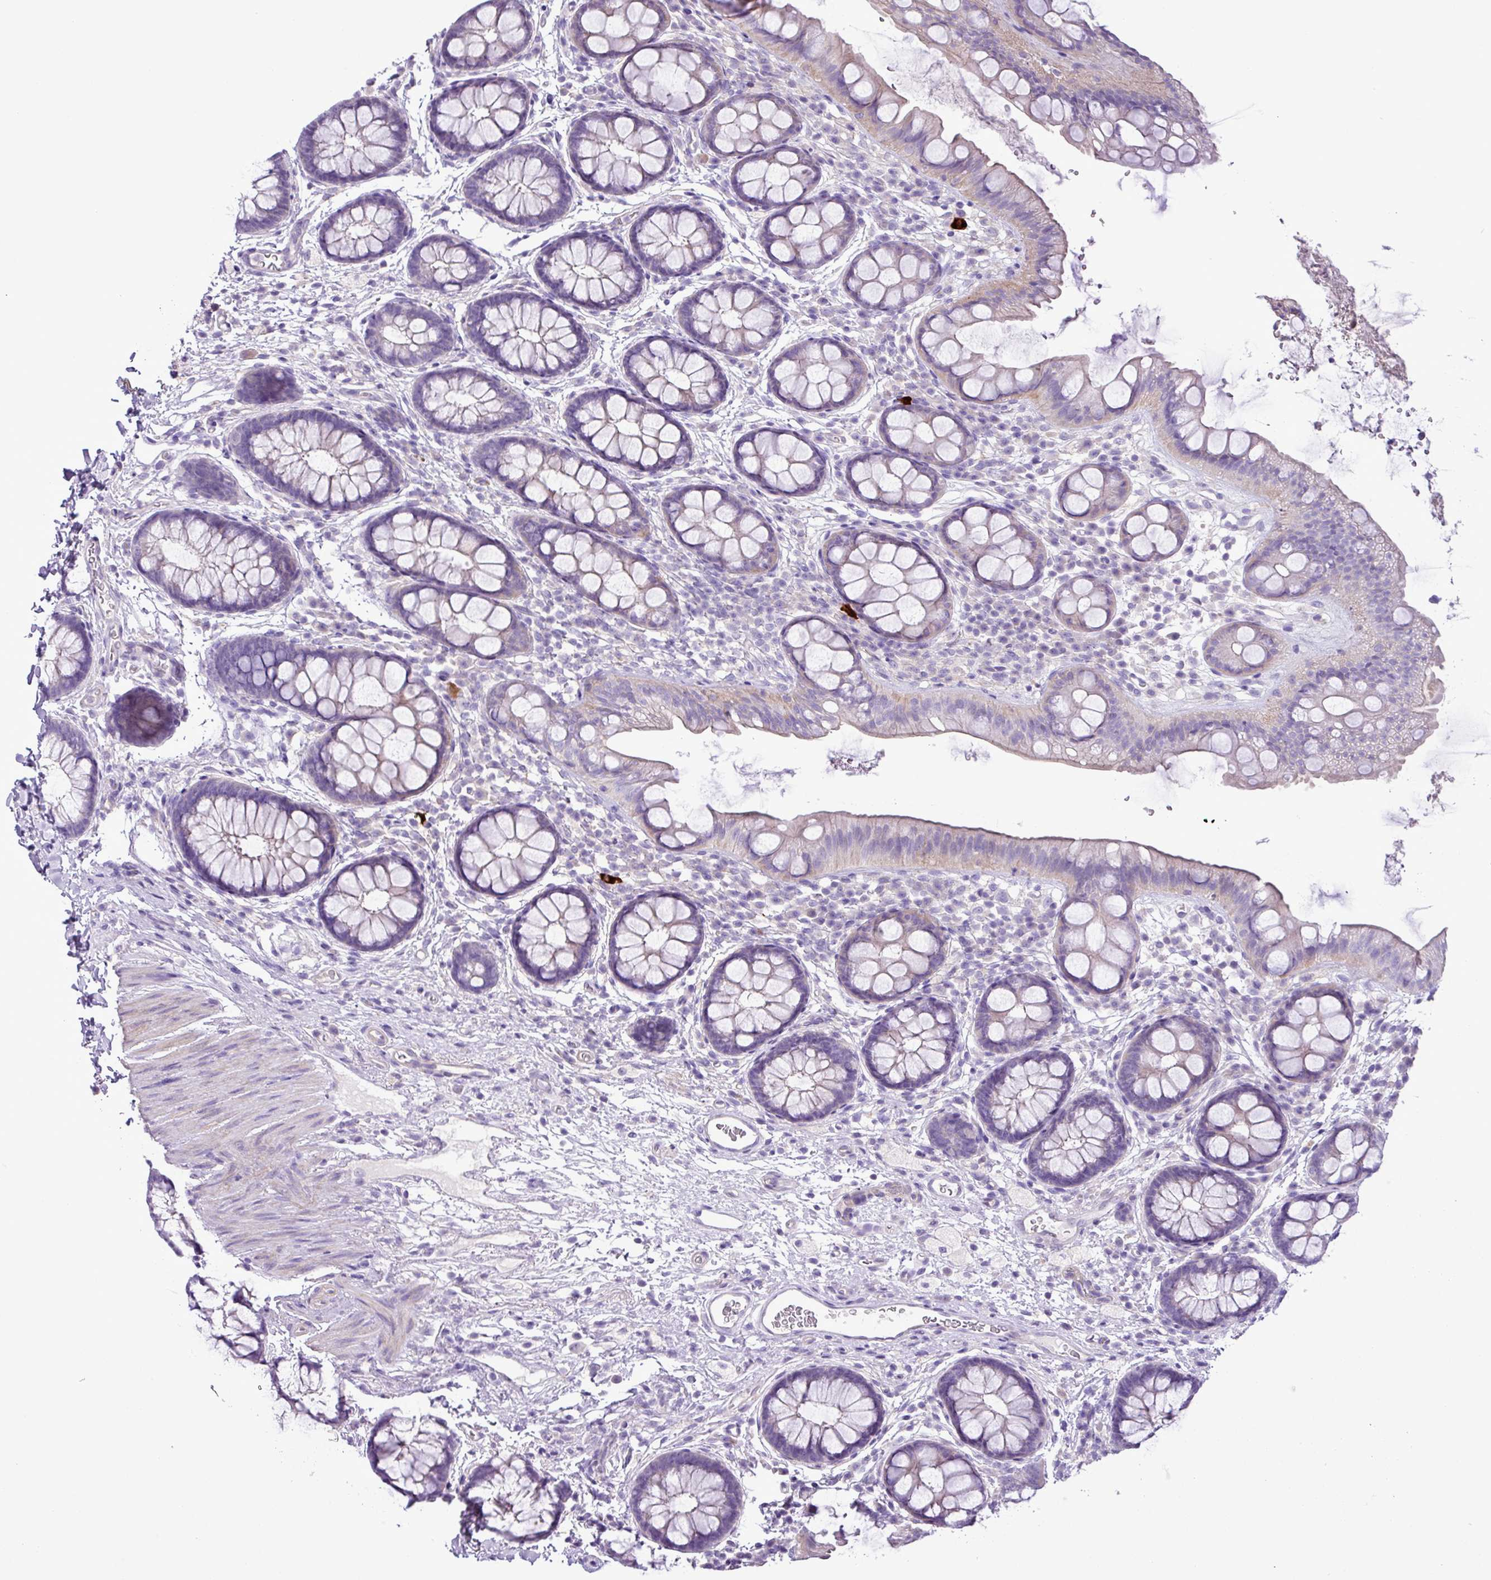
{"staining": {"intensity": "moderate", "quantity": "<25%", "location": "cytoplasmic/membranous"}, "tissue": "rectum", "cell_type": "Glandular cells", "image_type": "normal", "snomed": [{"axis": "morphology", "description": "Normal tissue, NOS"}, {"axis": "topography", "description": "Rectum"}, {"axis": "topography", "description": "Peripheral nerve tissue"}], "caption": "A high-resolution histopathology image shows IHC staining of unremarkable rectum, which displays moderate cytoplasmic/membranous expression in approximately <25% of glandular cells. (IHC, brightfield microscopy, high magnification).", "gene": "ZNF334", "patient": {"sex": "female", "age": 69}}